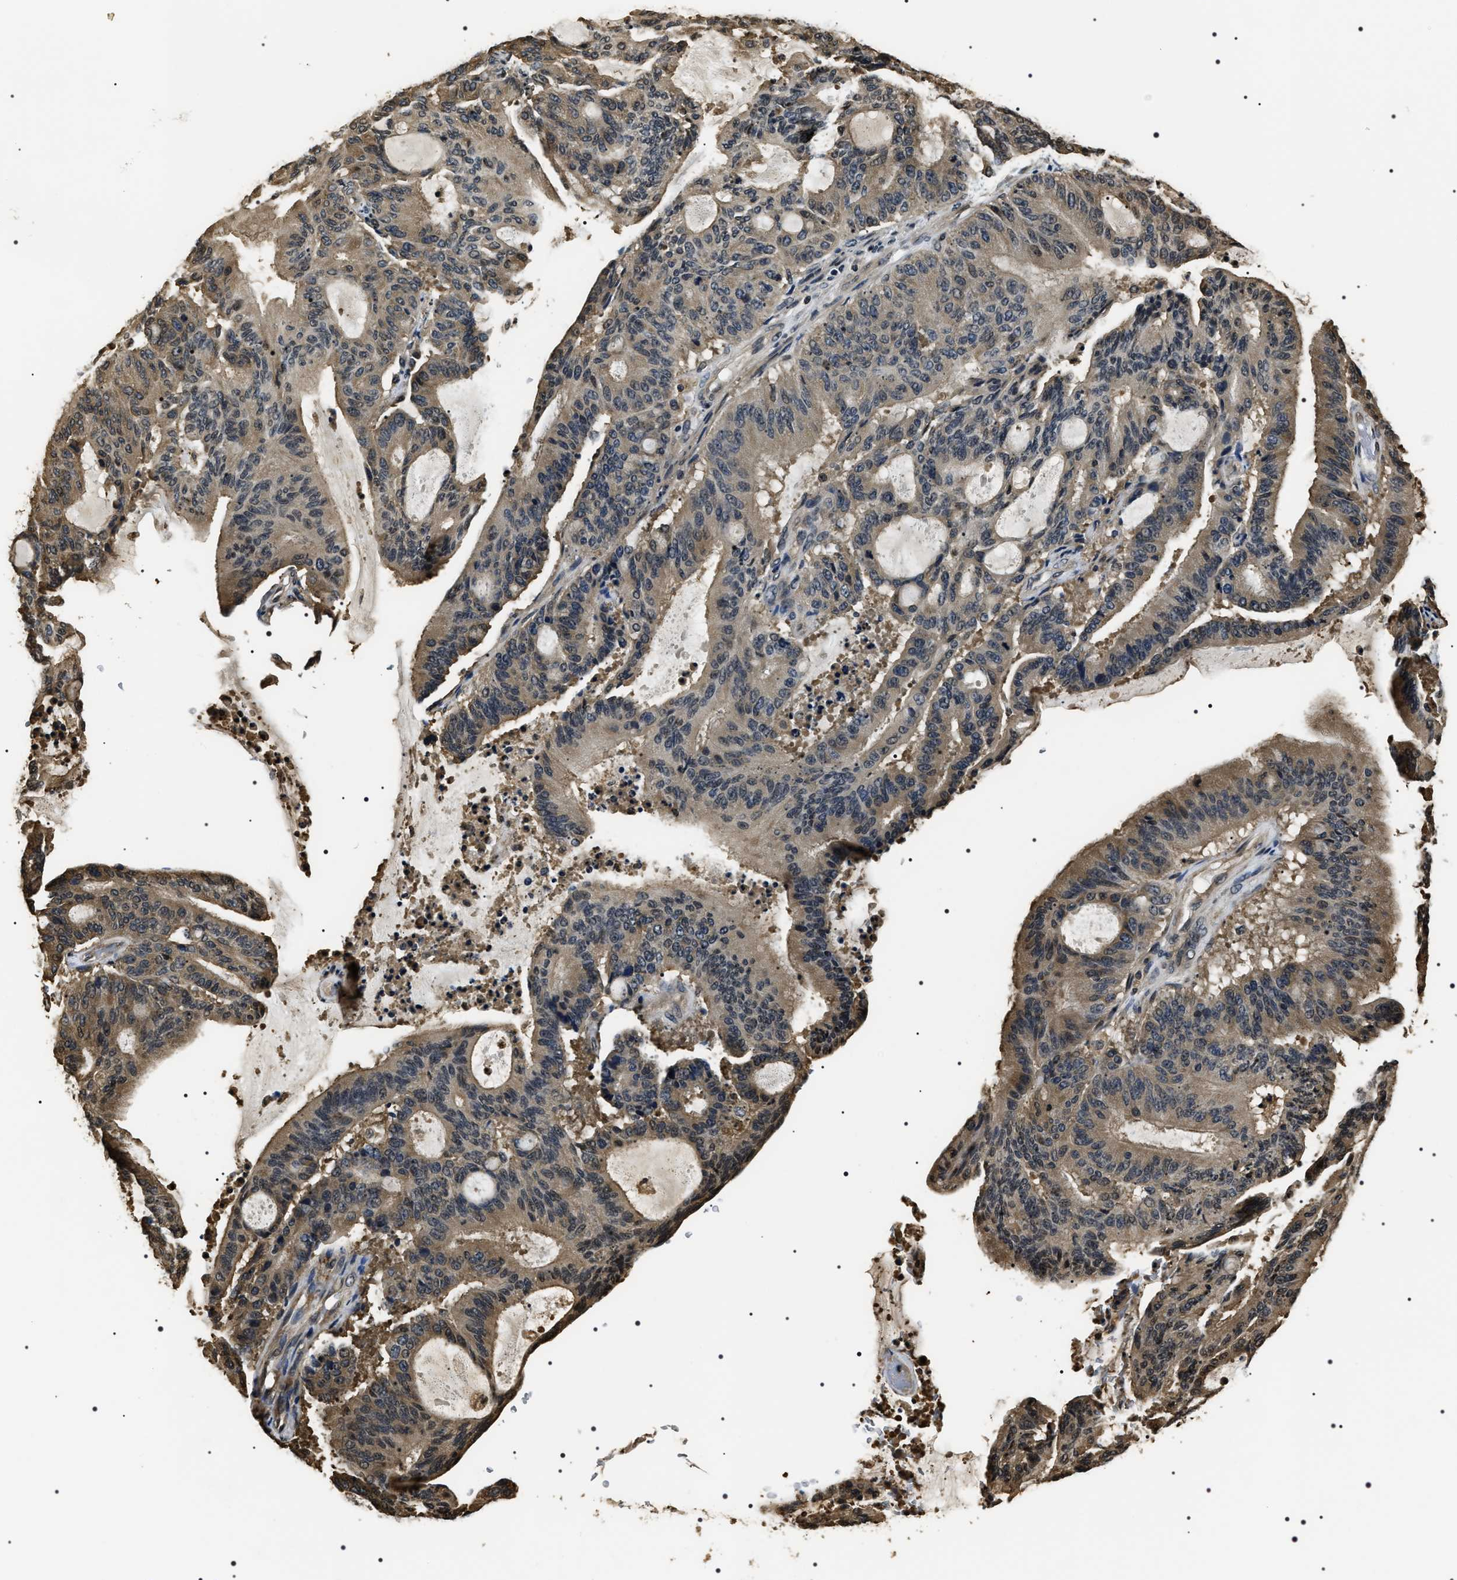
{"staining": {"intensity": "weak", "quantity": "25%-75%", "location": "cytoplasmic/membranous"}, "tissue": "liver cancer", "cell_type": "Tumor cells", "image_type": "cancer", "snomed": [{"axis": "morphology", "description": "Cholangiocarcinoma"}, {"axis": "topography", "description": "Liver"}], "caption": "A high-resolution image shows immunohistochemistry (IHC) staining of liver cancer, which exhibits weak cytoplasmic/membranous staining in approximately 25%-75% of tumor cells.", "gene": "ARHGAP22", "patient": {"sex": "female", "age": 73}}